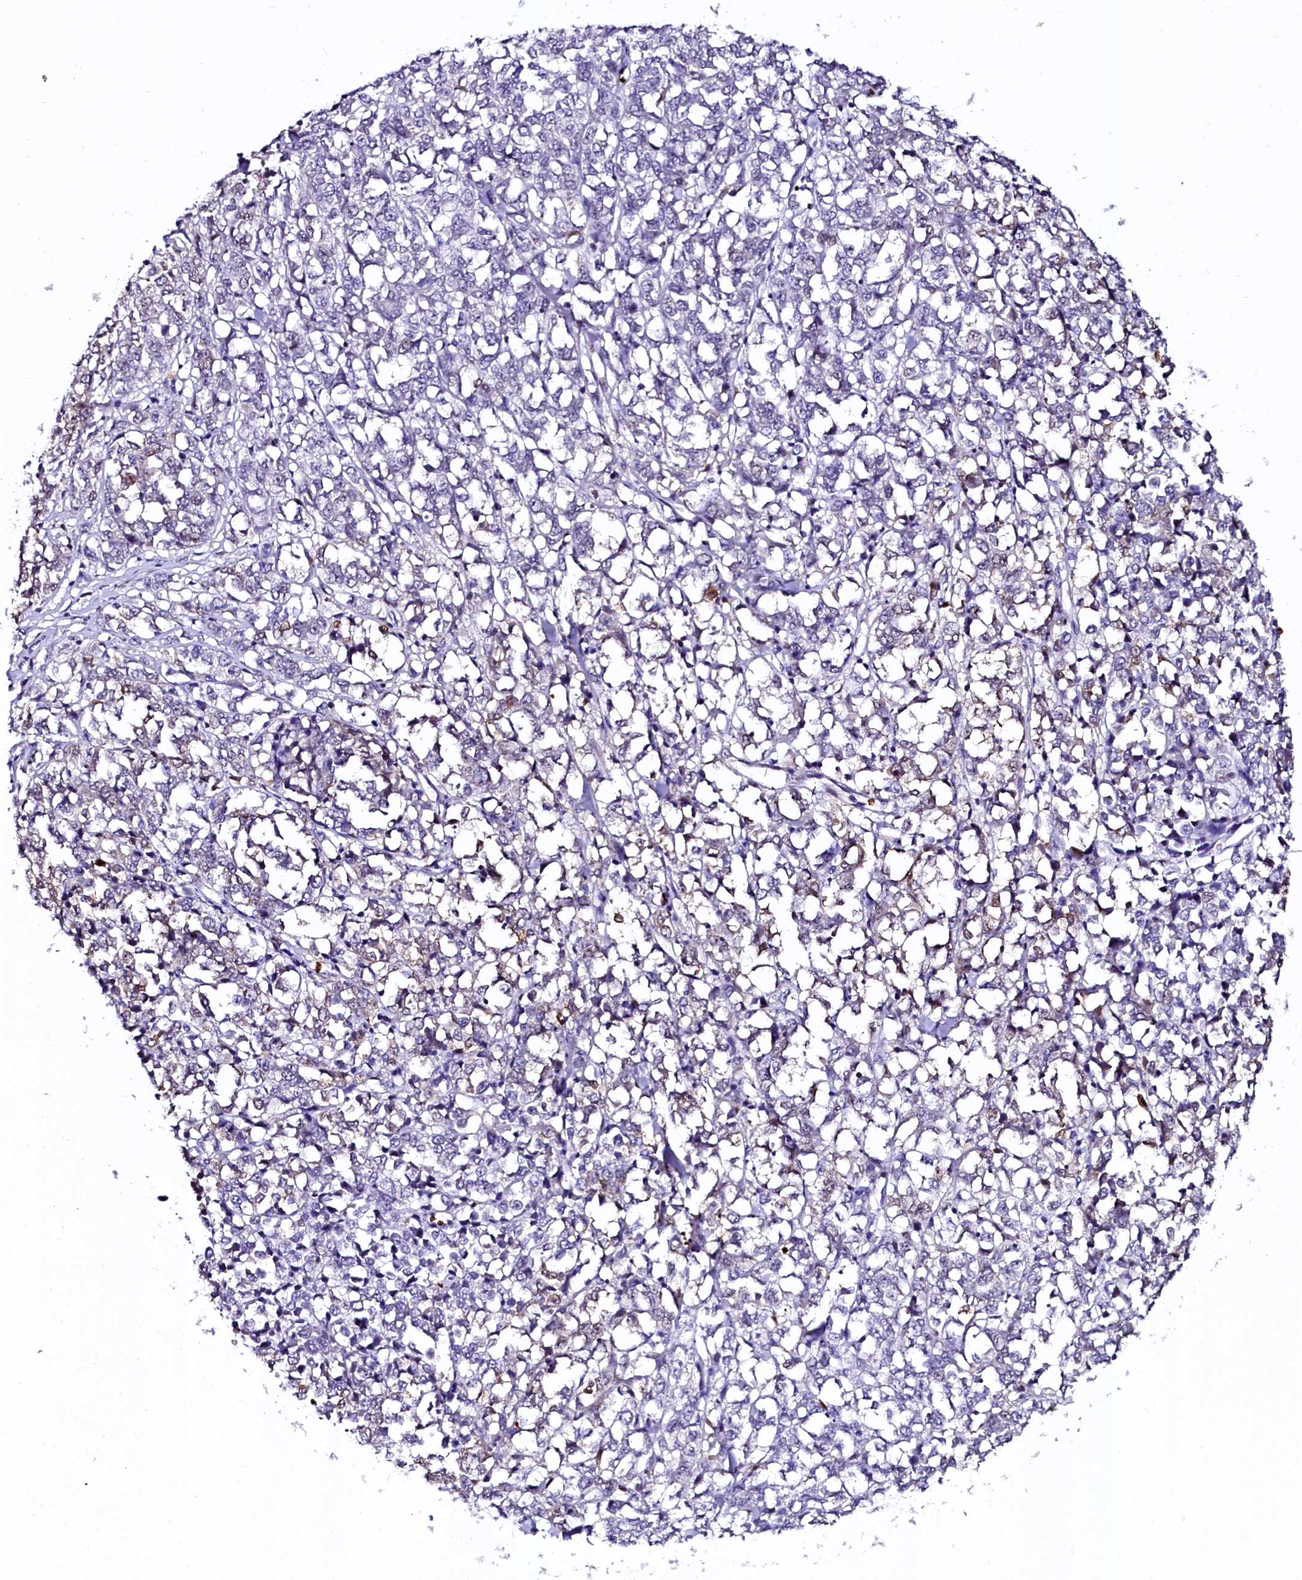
{"staining": {"intensity": "negative", "quantity": "none", "location": "none"}, "tissue": "melanoma", "cell_type": "Tumor cells", "image_type": "cancer", "snomed": [{"axis": "morphology", "description": "Malignant melanoma, NOS"}, {"axis": "topography", "description": "Skin"}], "caption": "Immunohistochemistry photomicrograph of melanoma stained for a protein (brown), which demonstrates no expression in tumor cells. (DAB IHC, high magnification).", "gene": "CTDSPL2", "patient": {"sex": "female", "age": 72}}